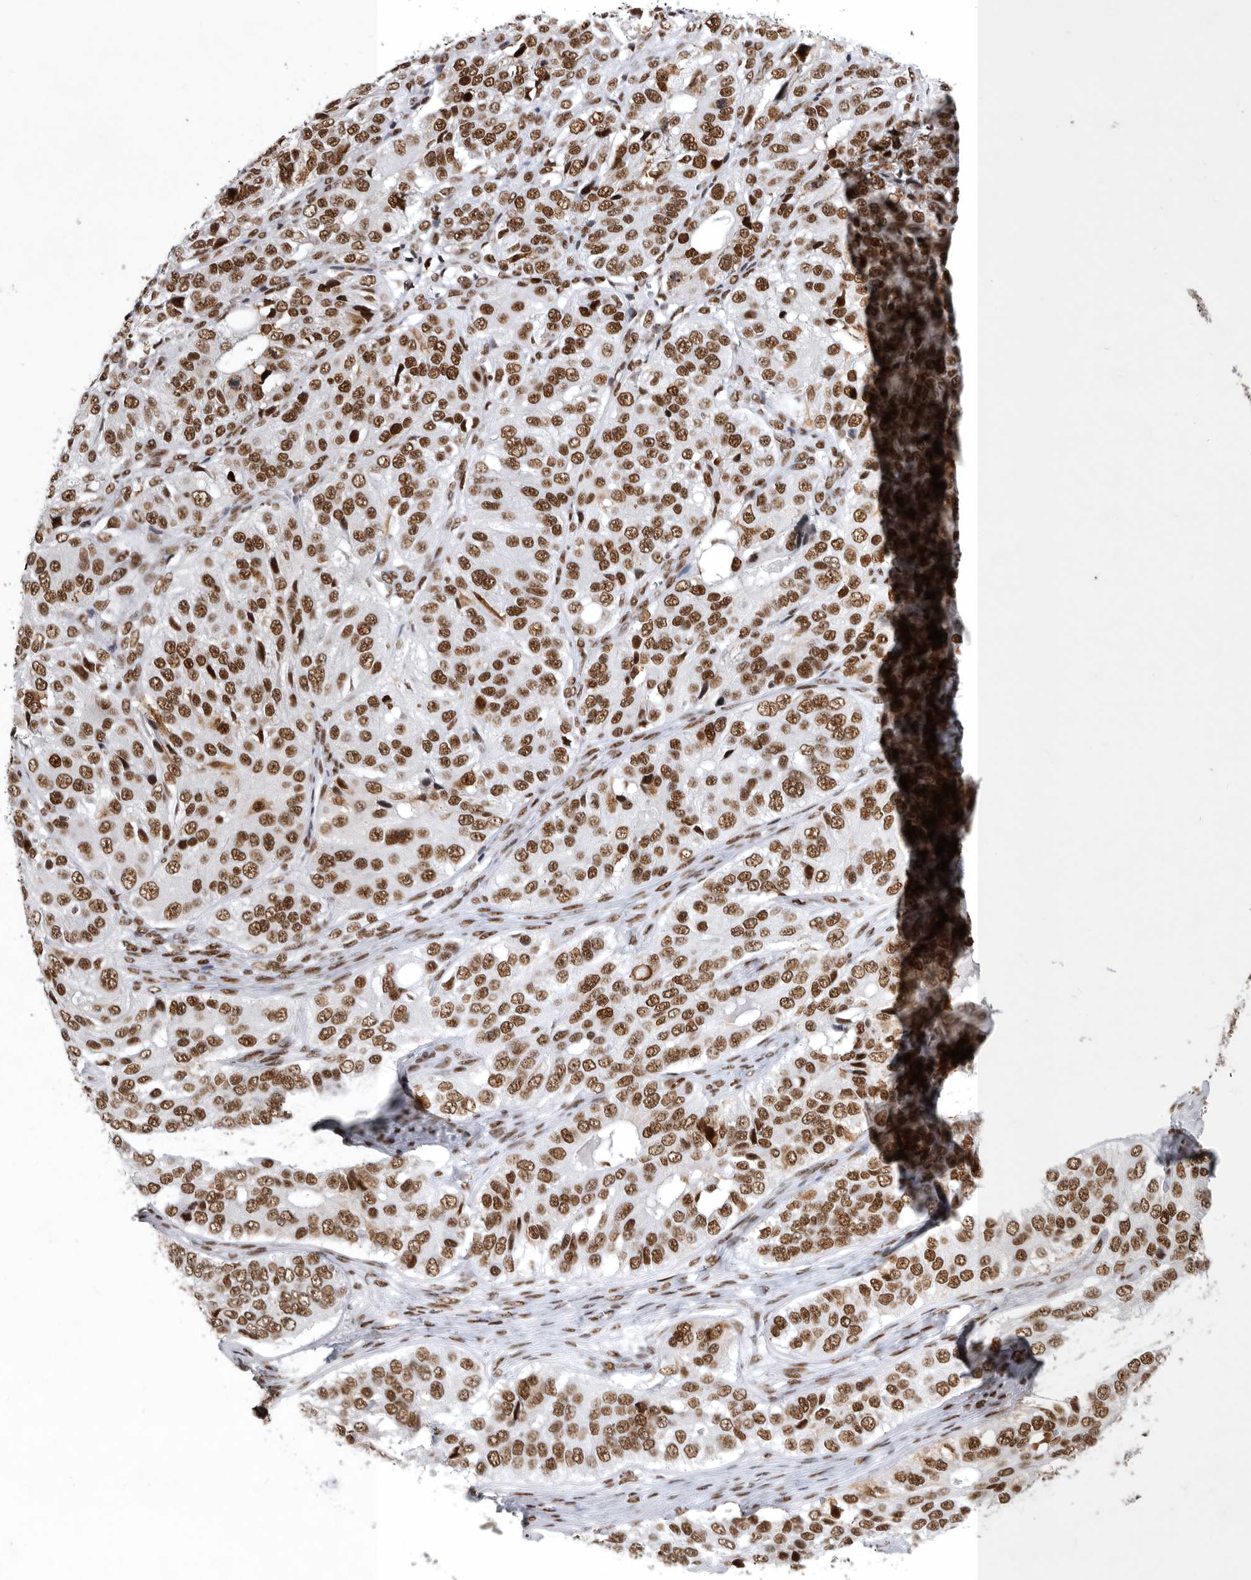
{"staining": {"intensity": "moderate", "quantity": ">75%", "location": "nuclear"}, "tissue": "ovarian cancer", "cell_type": "Tumor cells", "image_type": "cancer", "snomed": [{"axis": "morphology", "description": "Carcinoma, endometroid"}, {"axis": "topography", "description": "Ovary"}], "caption": "A photomicrograph of human endometroid carcinoma (ovarian) stained for a protein demonstrates moderate nuclear brown staining in tumor cells.", "gene": "BCLAF1", "patient": {"sex": "female", "age": 51}}